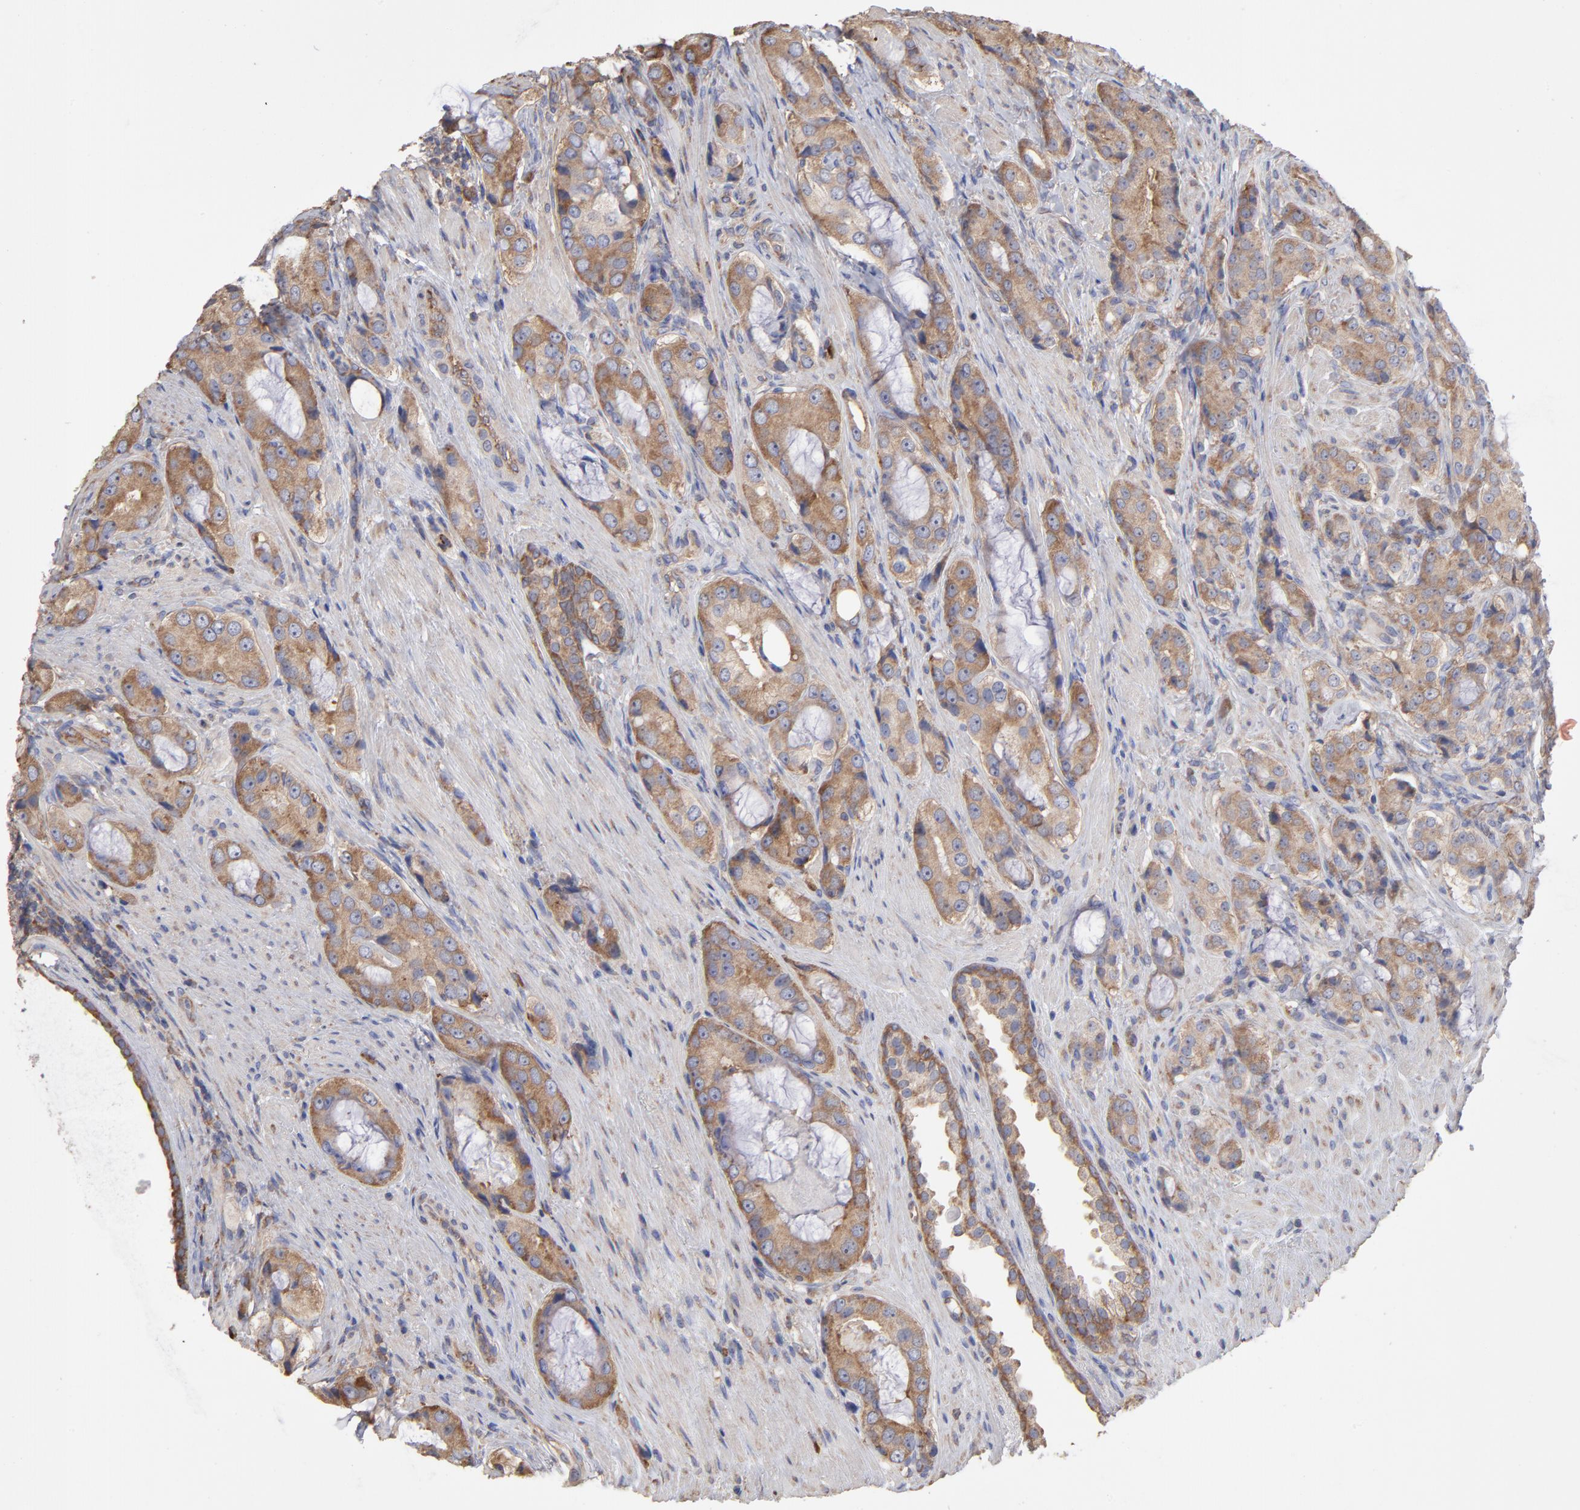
{"staining": {"intensity": "moderate", "quantity": ">75%", "location": "cytoplasmic/membranous"}, "tissue": "prostate cancer", "cell_type": "Tumor cells", "image_type": "cancer", "snomed": [{"axis": "morphology", "description": "Adenocarcinoma, High grade"}, {"axis": "topography", "description": "Prostate"}], "caption": "Brown immunohistochemical staining in human prostate cancer (high-grade adenocarcinoma) demonstrates moderate cytoplasmic/membranous expression in approximately >75% of tumor cells.", "gene": "RPL3", "patient": {"sex": "male", "age": 72}}